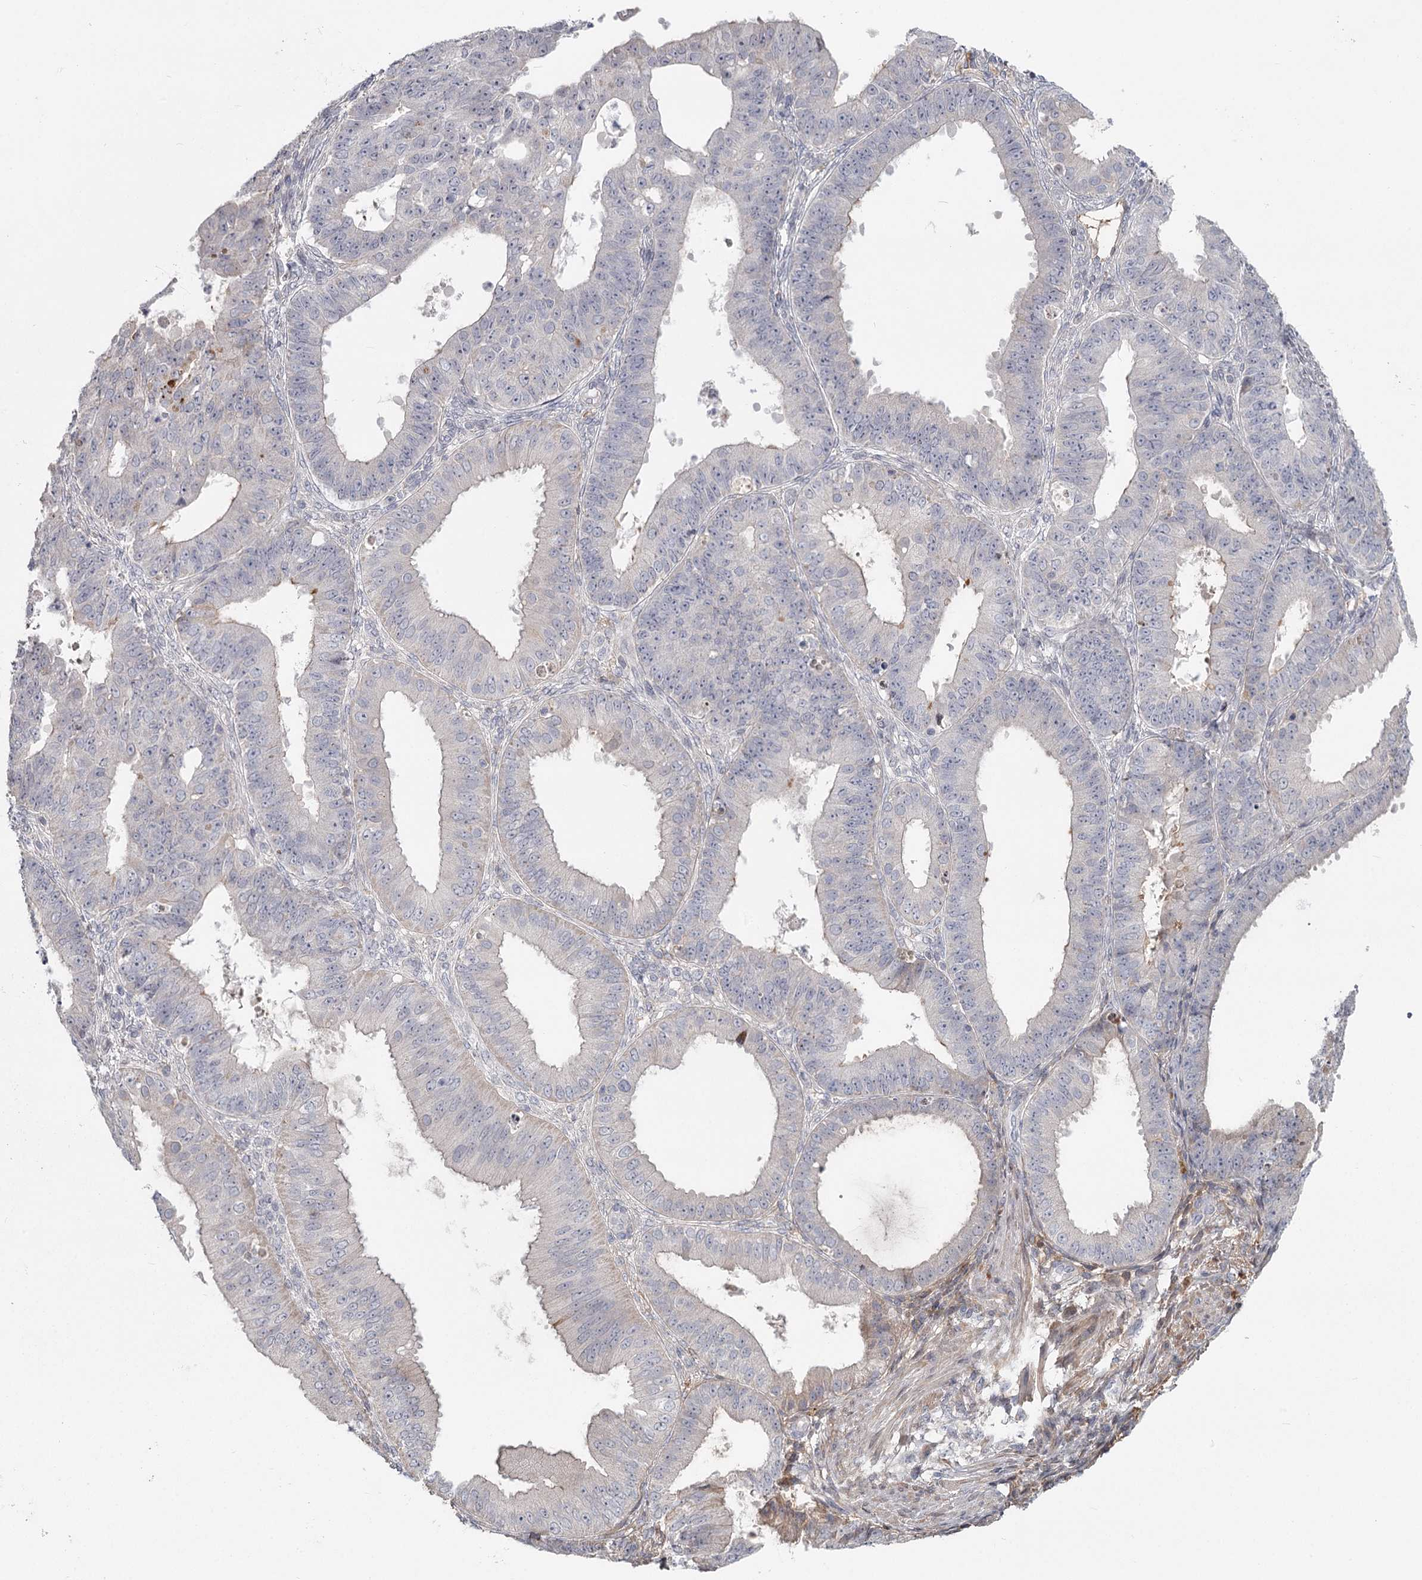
{"staining": {"intensity": "negative", "quantity": "none", "location": "none"}, "tissue": "ovarian cancer", "cell_type": "Tumor cells", "image_type": "cancer", "snomed": [{"axis": "morphology", "description": "Carcinoma, endometroid"}, {"axis": "topography", "description": "Appendix"}, {"axis": "topography", "description": "Ovary"}], "caption": "Immunohistochemical staining of human ovarian endometroid carcinoma shows no significant expression in tumor cells. Nuclei are stained in blue.", "gene": "DHRS9", "patient": {"sex": "female", "age": 42}}